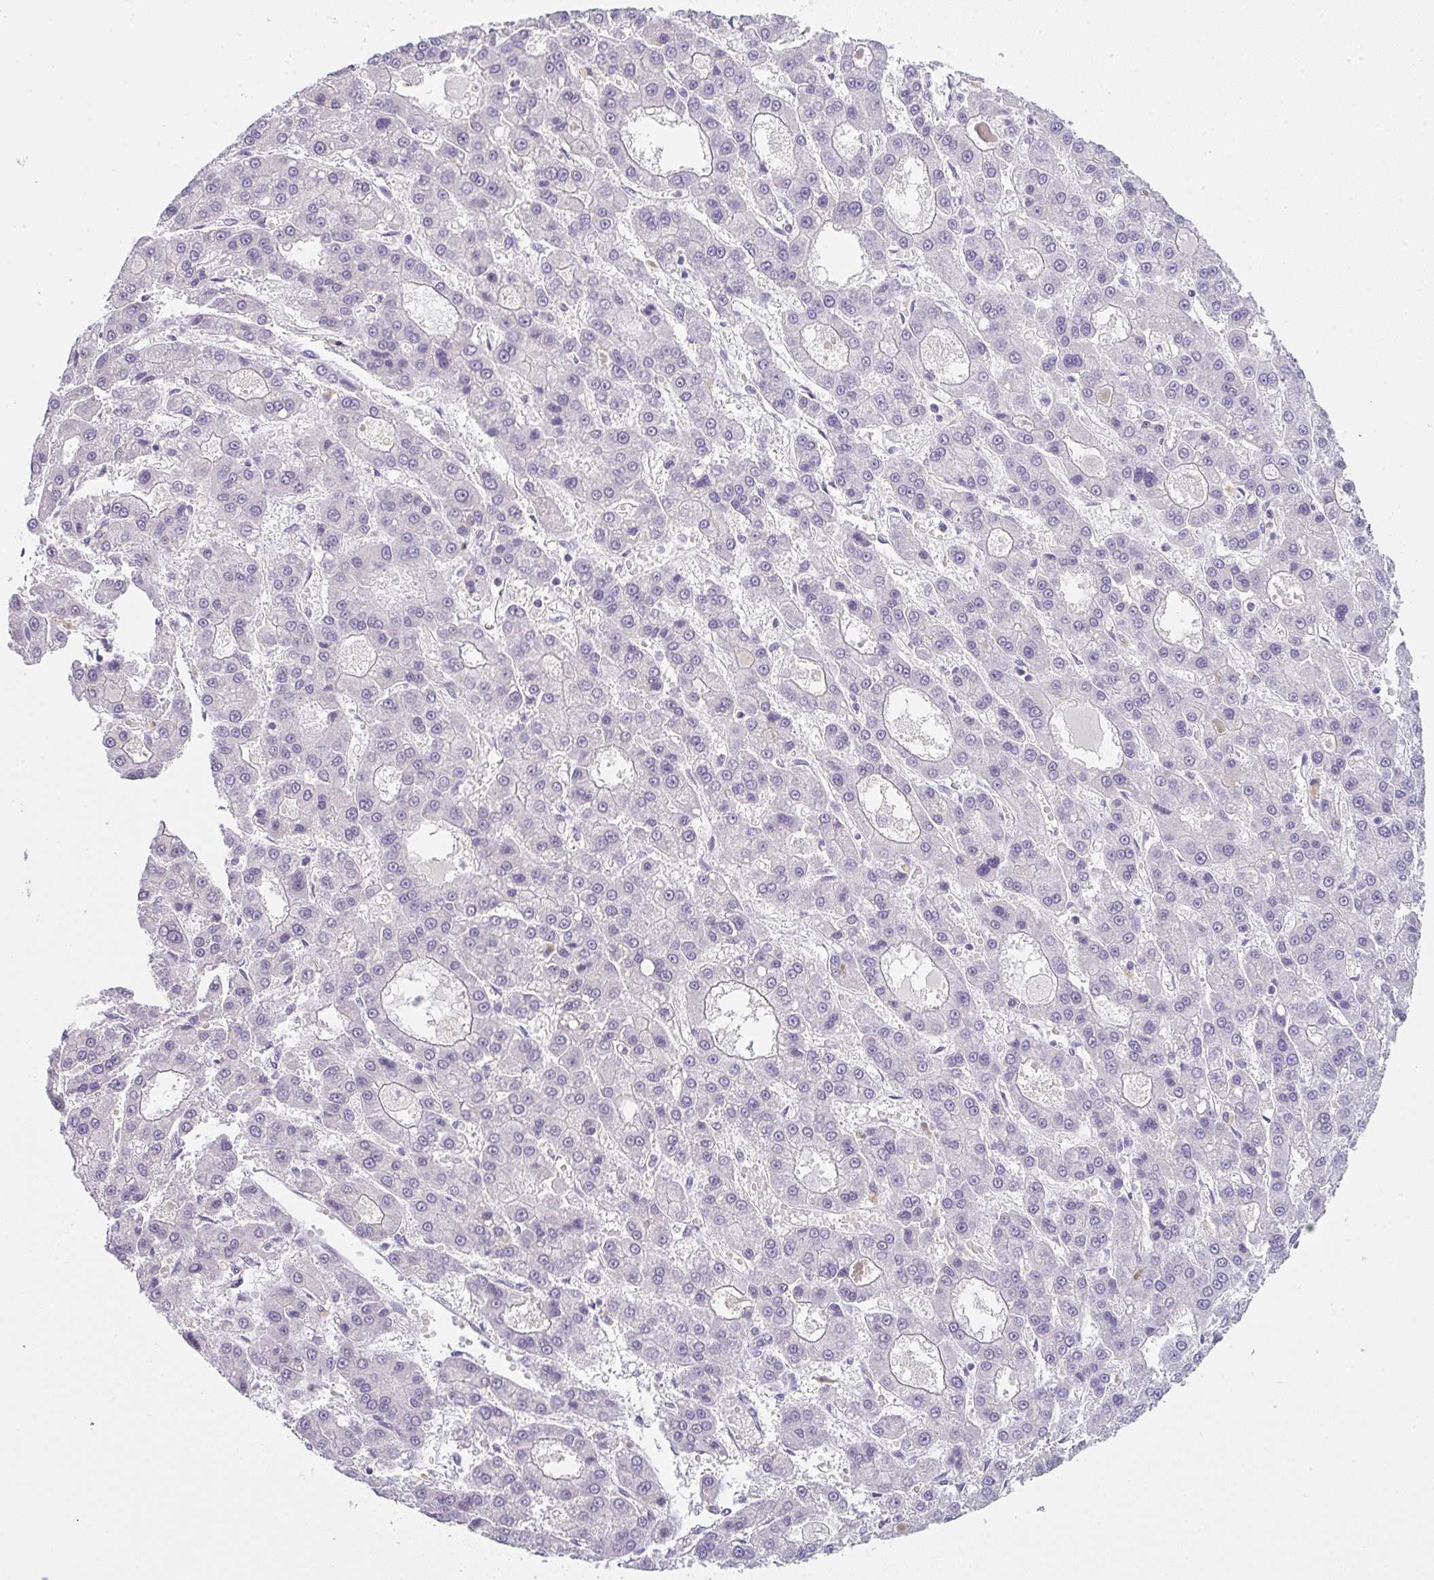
{"staining": {"intensity": "negative", "quantity": "none", "location": "none"}, "tissue": "liver cancer", "cell_type": "Tumor cells", "image_type": "cancer", "snomed": [{"axis": "morphology", "description": "Carcinoma, Hepatocellular, NOS"}, {"axis": "topography", "description": "Liver"}], "caption": "A photomicrograph of human hepatocellular carcinoma (liver) is negative for staining in tumor cells.", "gene": "LPAR4", "patient": {"sex": "male", "age": 70}}